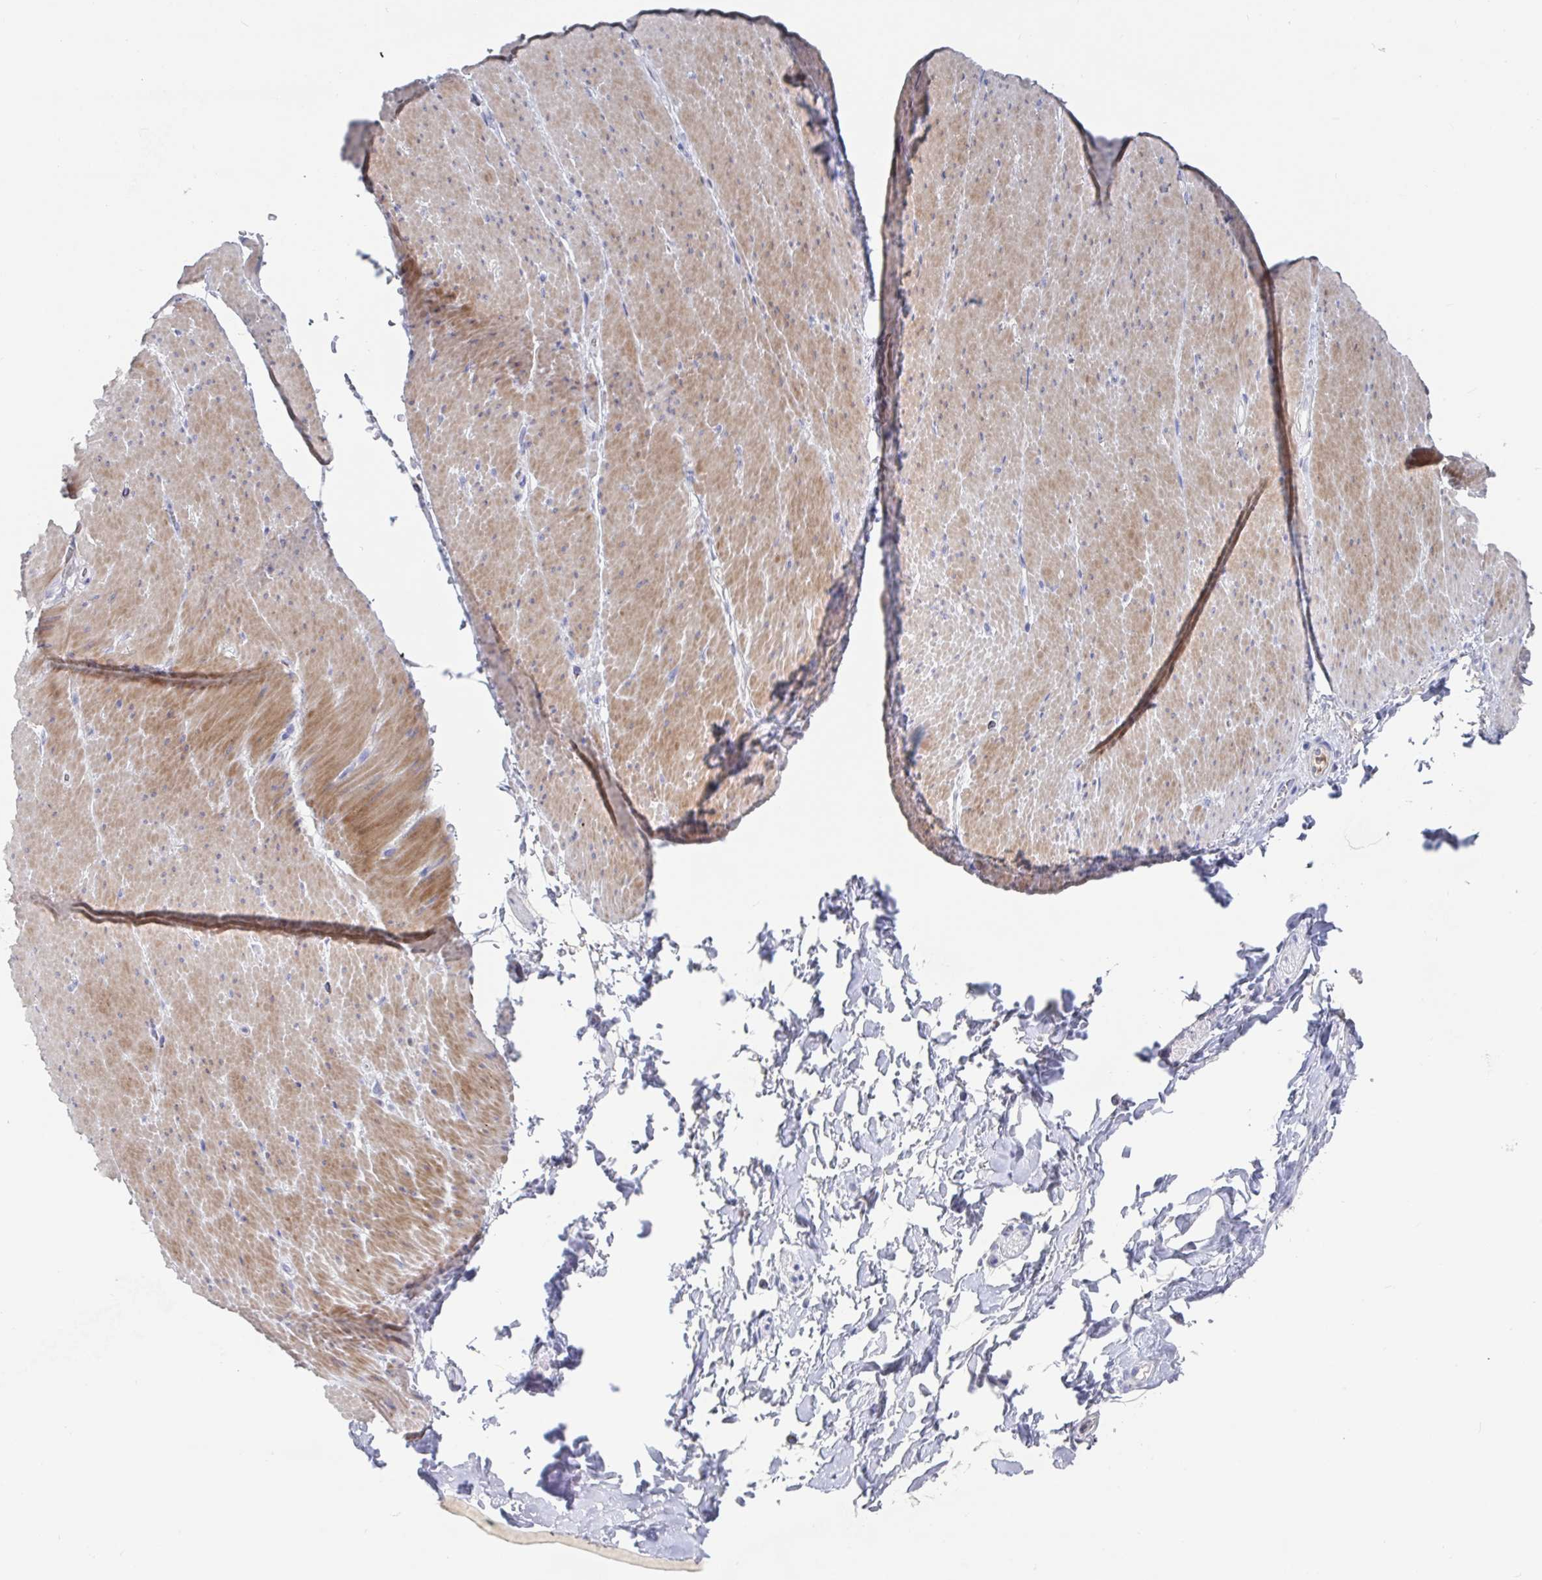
{"staining": {"intensity": "moderate", "quantity": "25%-75%", "location": "cytoplasmic/membranous"}, "tissue": "smooth muscle", "cell_type": "Smooth muscle cells", "image_type": "normal", "snomed": [{"axis": "morphology", "description": "Normal tissue, NOS"}, {"axis": "topography", "description": "Smooth muscle"}, {"axis": "topography", "description": "Rectum"}], "caption": "Protein analysis of benign smooth muscle exhibits moderate cytoplasmic/membranous staining in approximately 25%-75% of smooth muscle cells. (DAB (3,3'-diaminobenzidine) IHC with brightfield microscopy, high magnification).", "gene": "GPR148", "patient": {"sex": "male", "age": 53}}